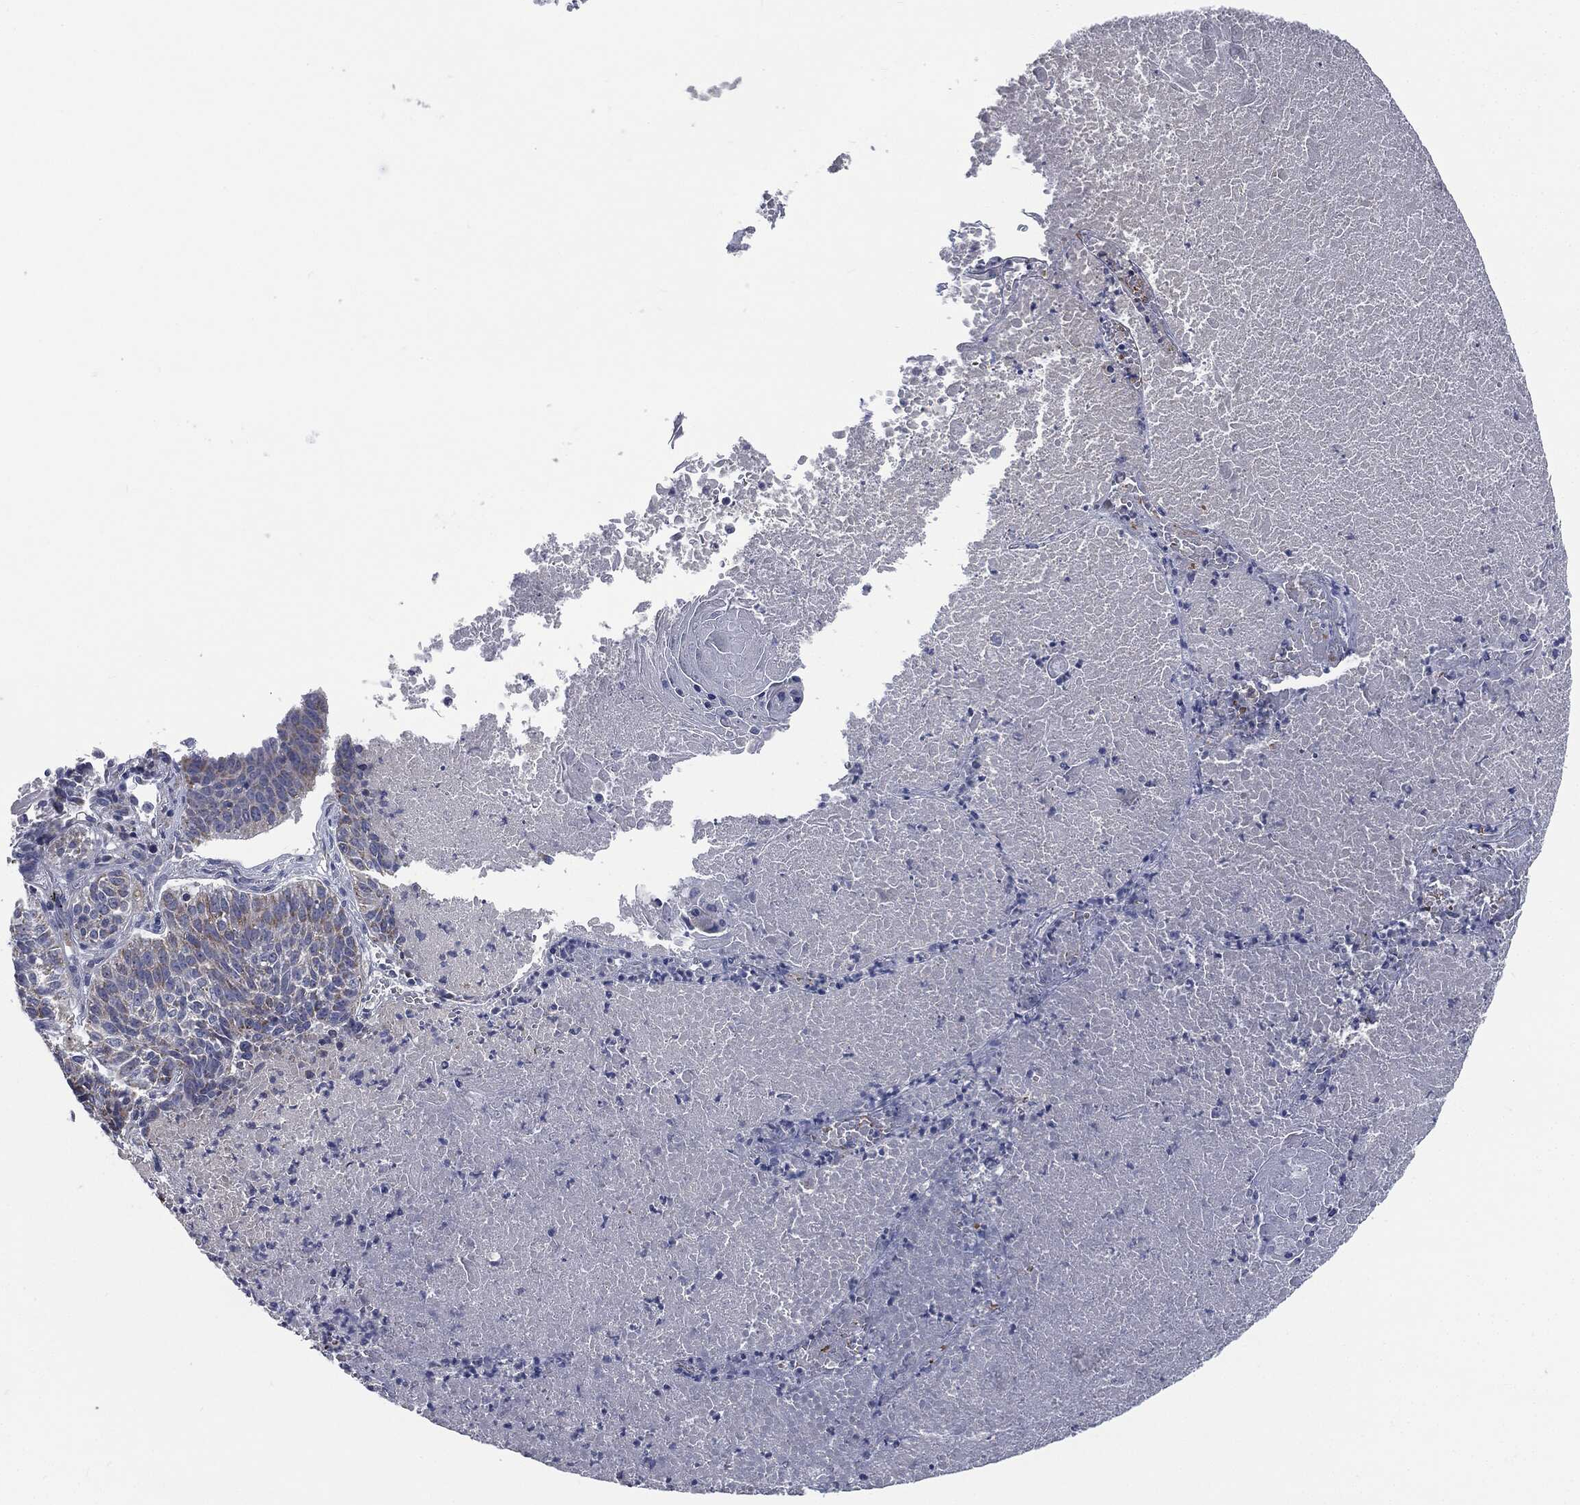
{"staining": {"intensity": "moderate", "quantity": "<25%", "location": "cytoplasmic/membranous"}, "tissue": "lung cancer", "cell_type": "Tumor cells", "image_type": "cancer", "snomed": [{"axis": "morphology", "description": "Squamous cell carcinoma, NOS"}, {"axis": "topography", "description": "Lung"}], "caption": "Immunohistochemistry (IHC) micrograph of human lung cancer stained for a protein (brown), which demonstrates low levels of moderate cytoplasmic/membranous positivity in about <25% of tumor cells.", "gene": "SIGLEC9", "patient": {"sex": "male", "age": 64}}